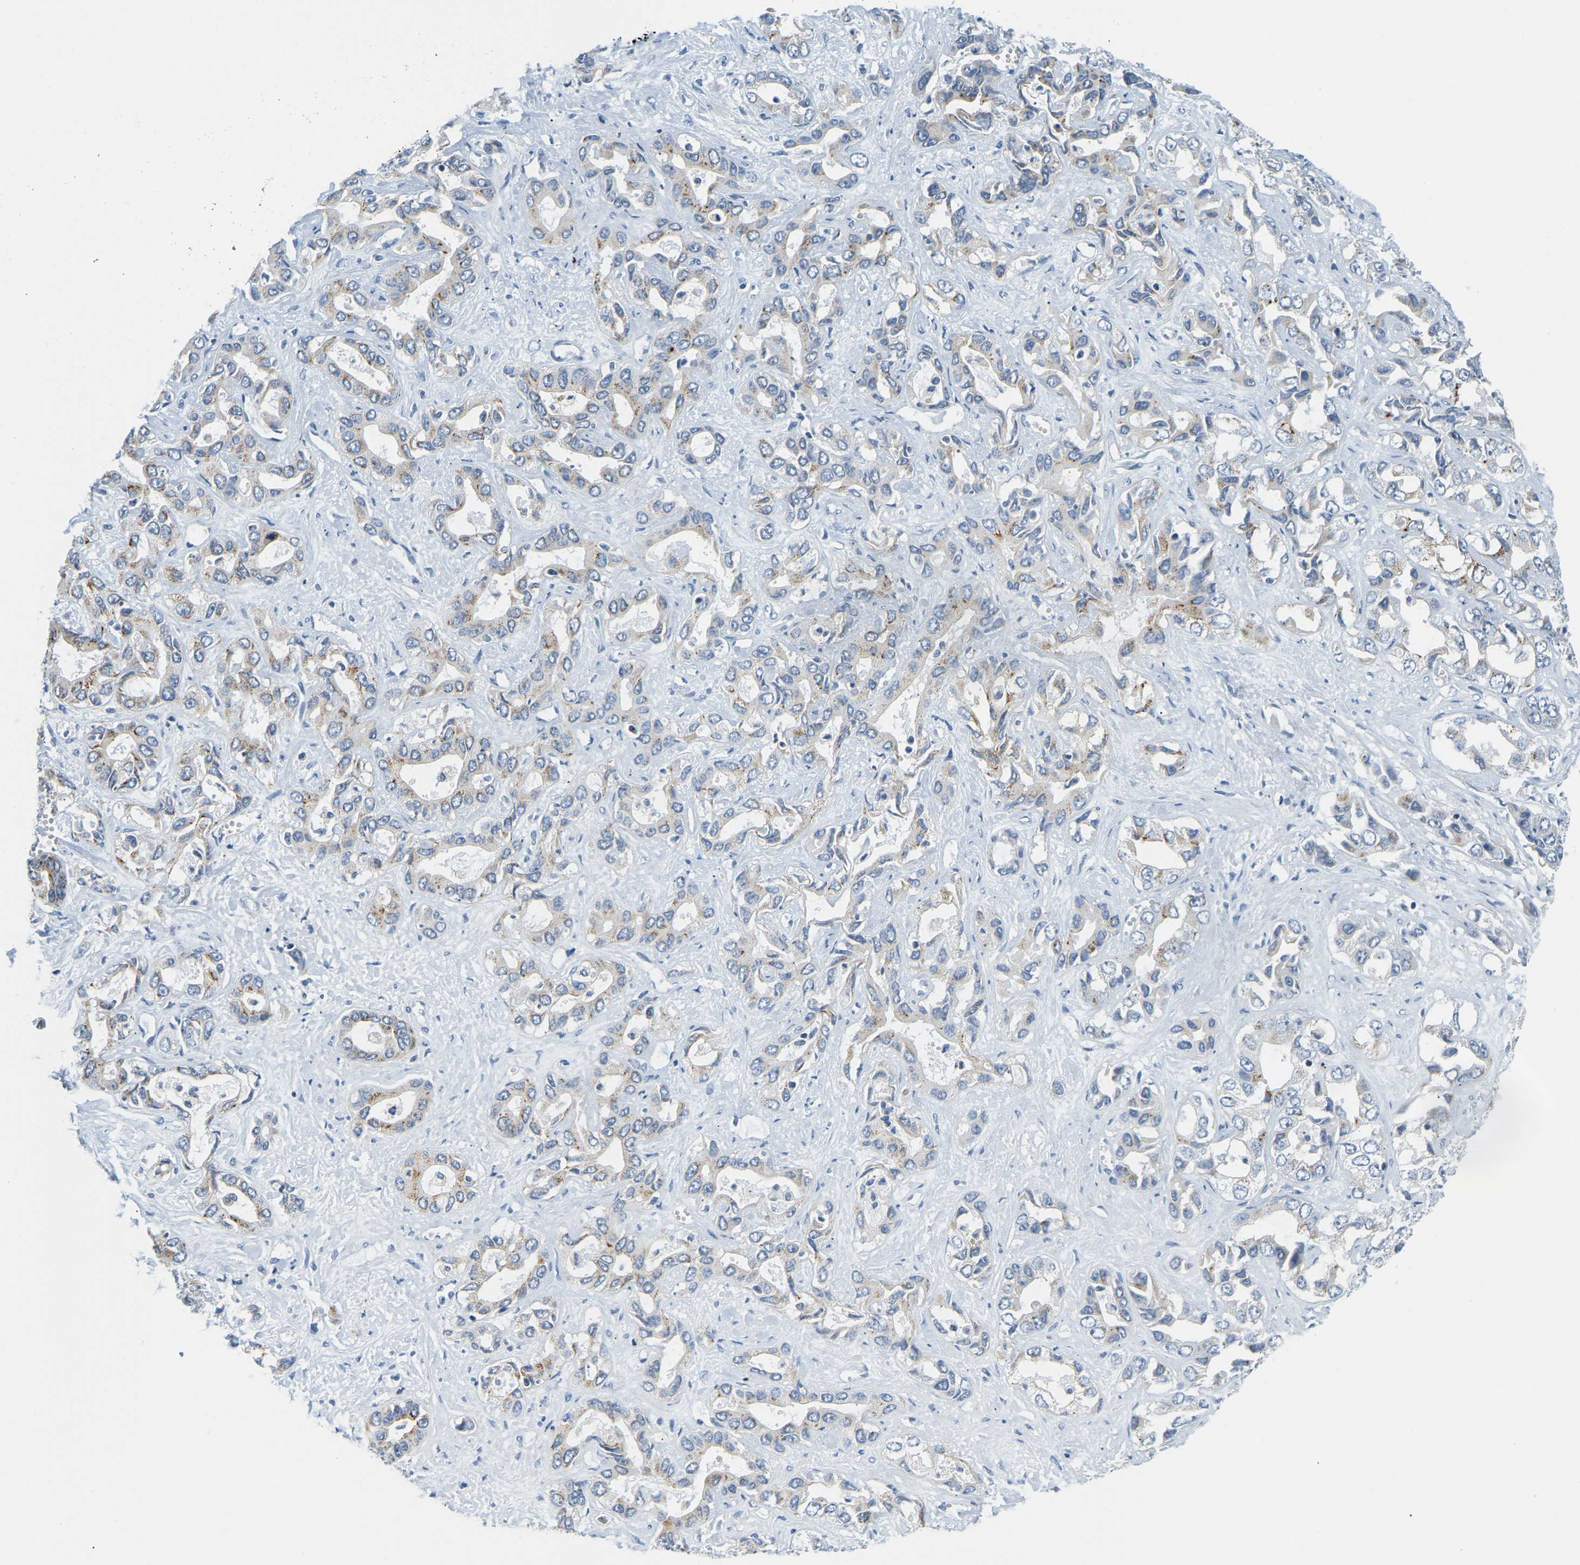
{"staining": {"intensity": "moderate", "quantity": "<25%", "location": "cytoplasmic/membranous"}, "tissue": "liver cancer", "cell_type": "Tumor cells", "image_type": "cancer", "snomed": [{"axis": "morphology", "description": "Cholangiocarcinoma"}, {"axis": "topography", "description": "Liver"}], "caption": "Tumor cells display moderate cytoplasmic/membranous positivity in approximately <25% of cells in cholangiocarcinoma (liver). The staining was performed using DAB (3,3'-diaminobenzidine), with brown indicating positive protein expression. Nuclei are stained blue with hematoxylin.", "gene": "RRP1", "patient": {"sex": "female", "age": 52}}